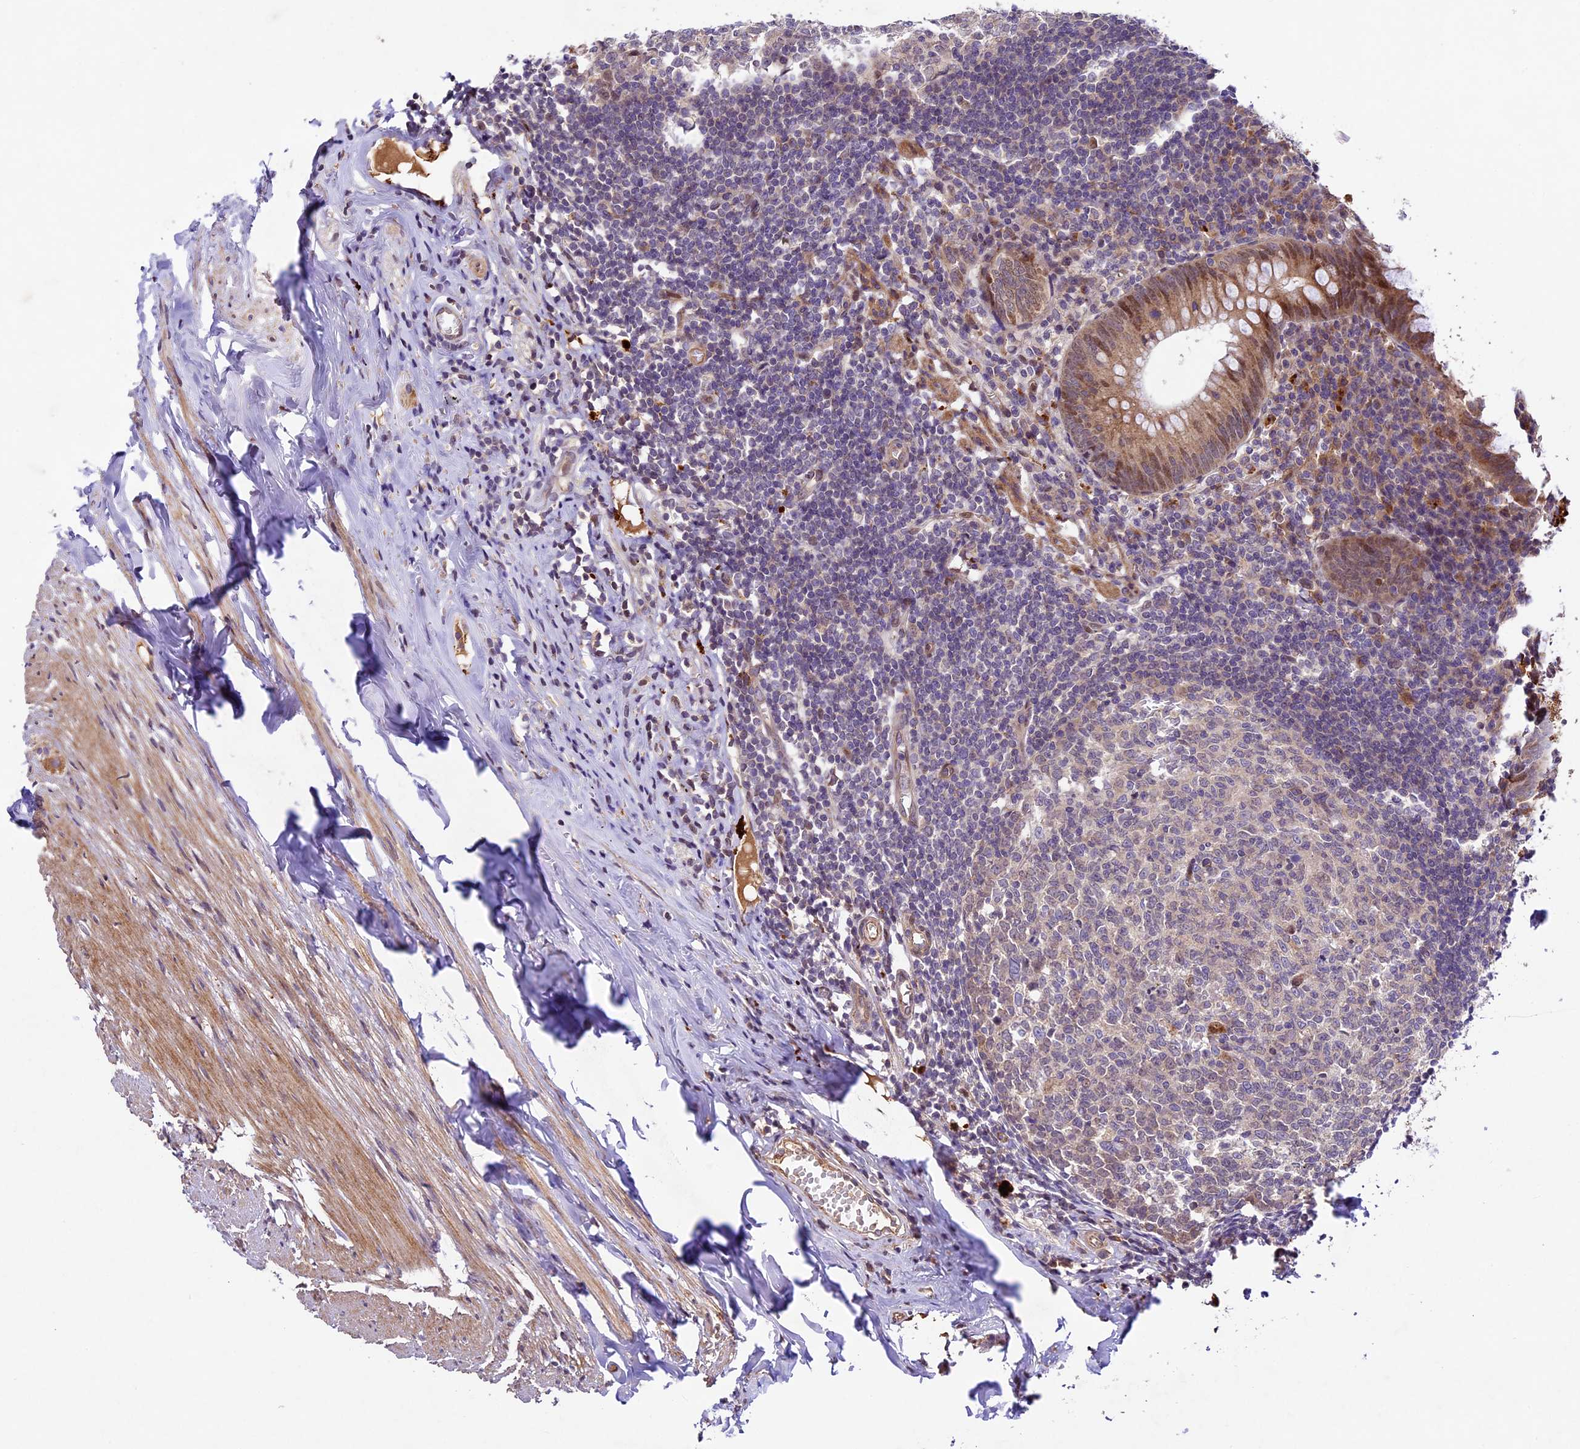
{"staining": {"intensity": "moderate", "quantity": ">75%", "location": "cytoplasmic/membranous,nuclear"}, "tissue": "appendix", "cell_type": "Glandular cells", "image_type": "normal", "snomed": [{"axis": "morphology", "description": "Normal tissue, NOS"}, {"axis": "topography", "description": "Appendix"}], "caption": "IHC (DAB) staining of benign appendix shows moderate cytoplasmic/membranous,nuclear protein positivity in about >75% of glandular cells.", "gene": "CCSER1", "patient": {"sex": "female", "age": 51}}